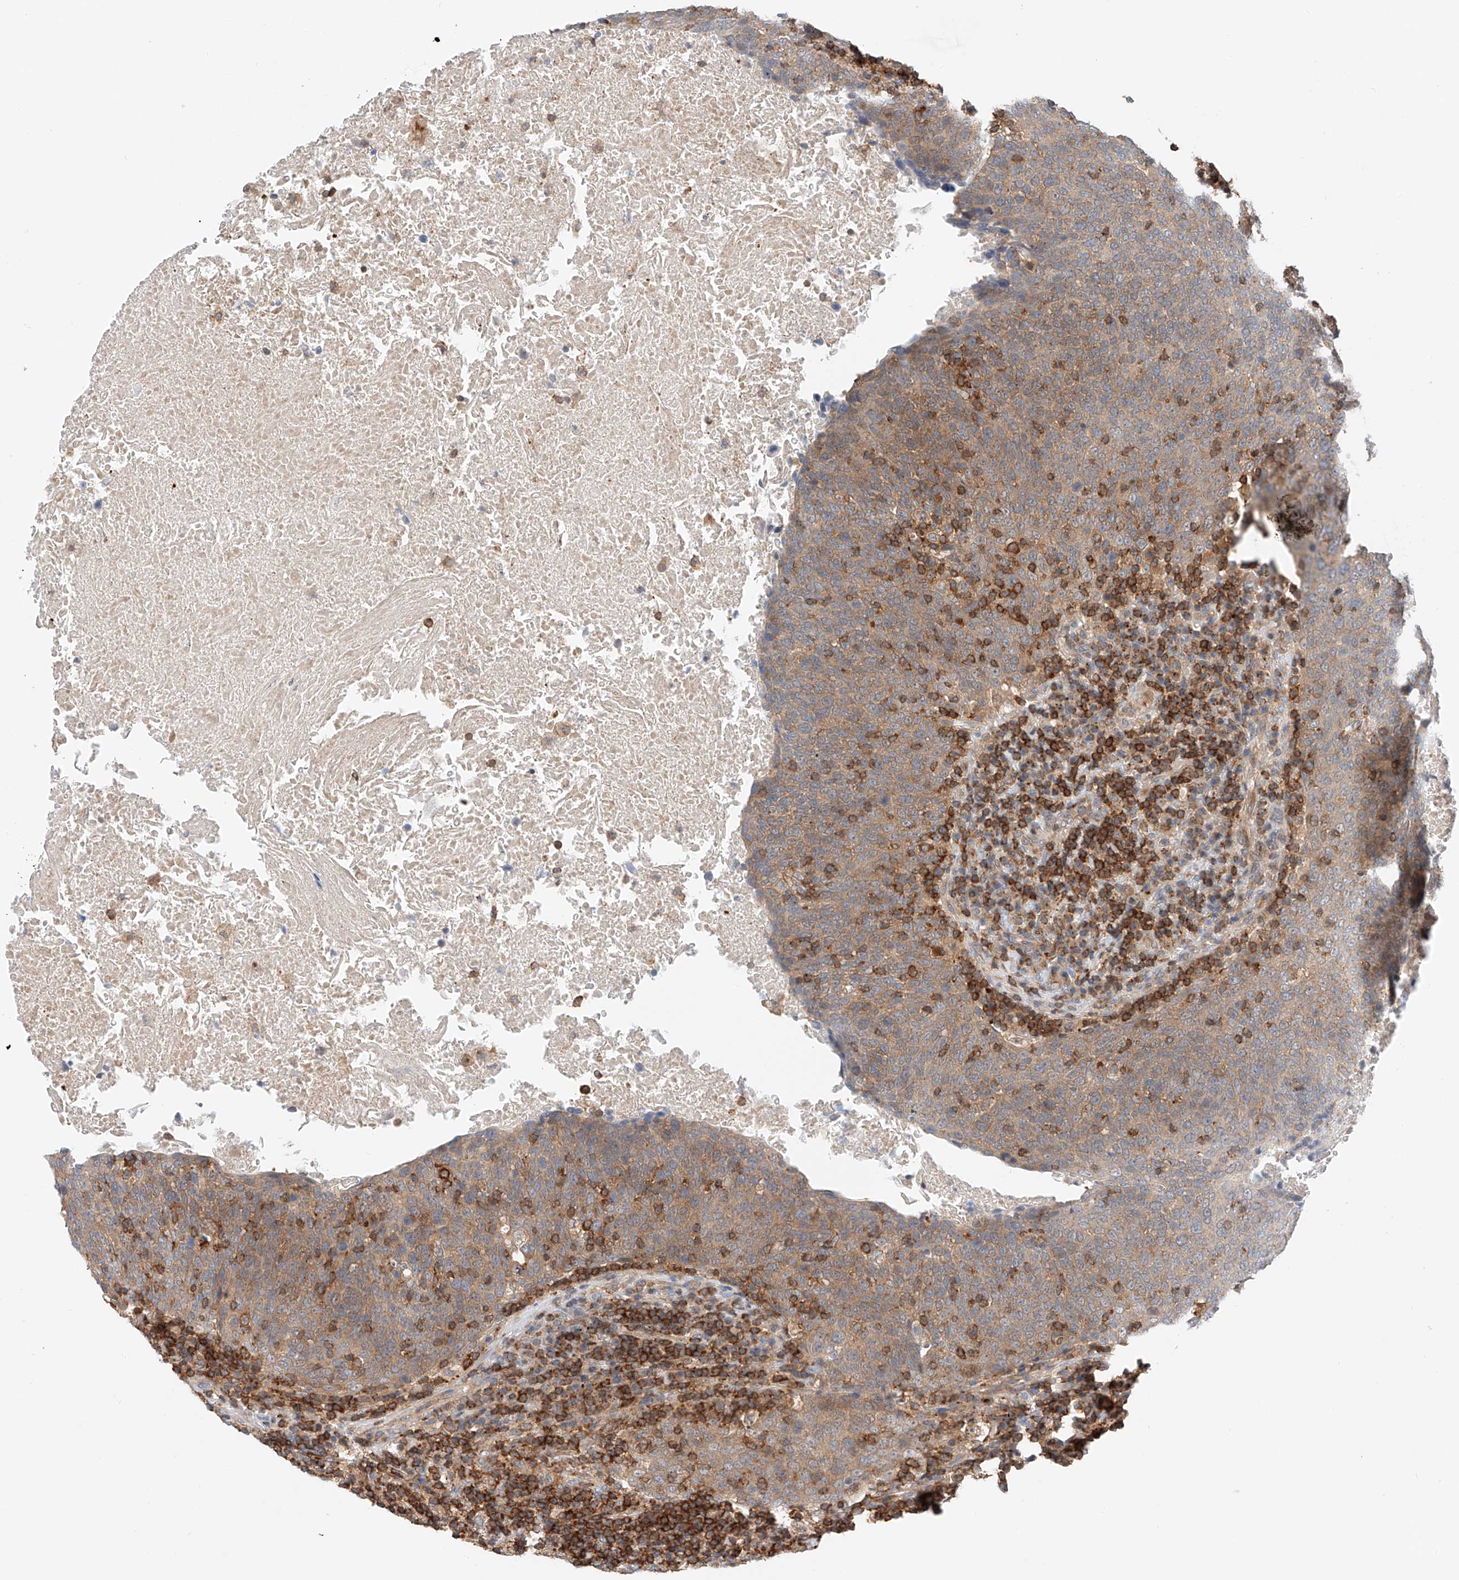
{"staining": {"intensity": "moderate", "quantity": ">75%", "location": "cytoplasmic/membranous"}, "tissue": "head and neck cancer", "cell_type": "Tumor cells", "image_type": "cancer", "snomed": [{"axis": "morphology", "description": "Squamous cell carcinoma, NOS"}, {"axis": "morphology", "description": "Squamous cell carcinoma, metastatic, NOS"}, {"axis": "topography", "description": "Lymph node"}, {"axis": "topography", "description": "Head-Neck"}], "caption": "This image shows immunohistochemistry staining of head and neck cancer (squamous cell carcinoma), with medium moderate cytoplasmic/membranous positivity in about >75% of tumor cells.", "gene": "MFN2", "patient": {"sex": "male", "age": 62}}